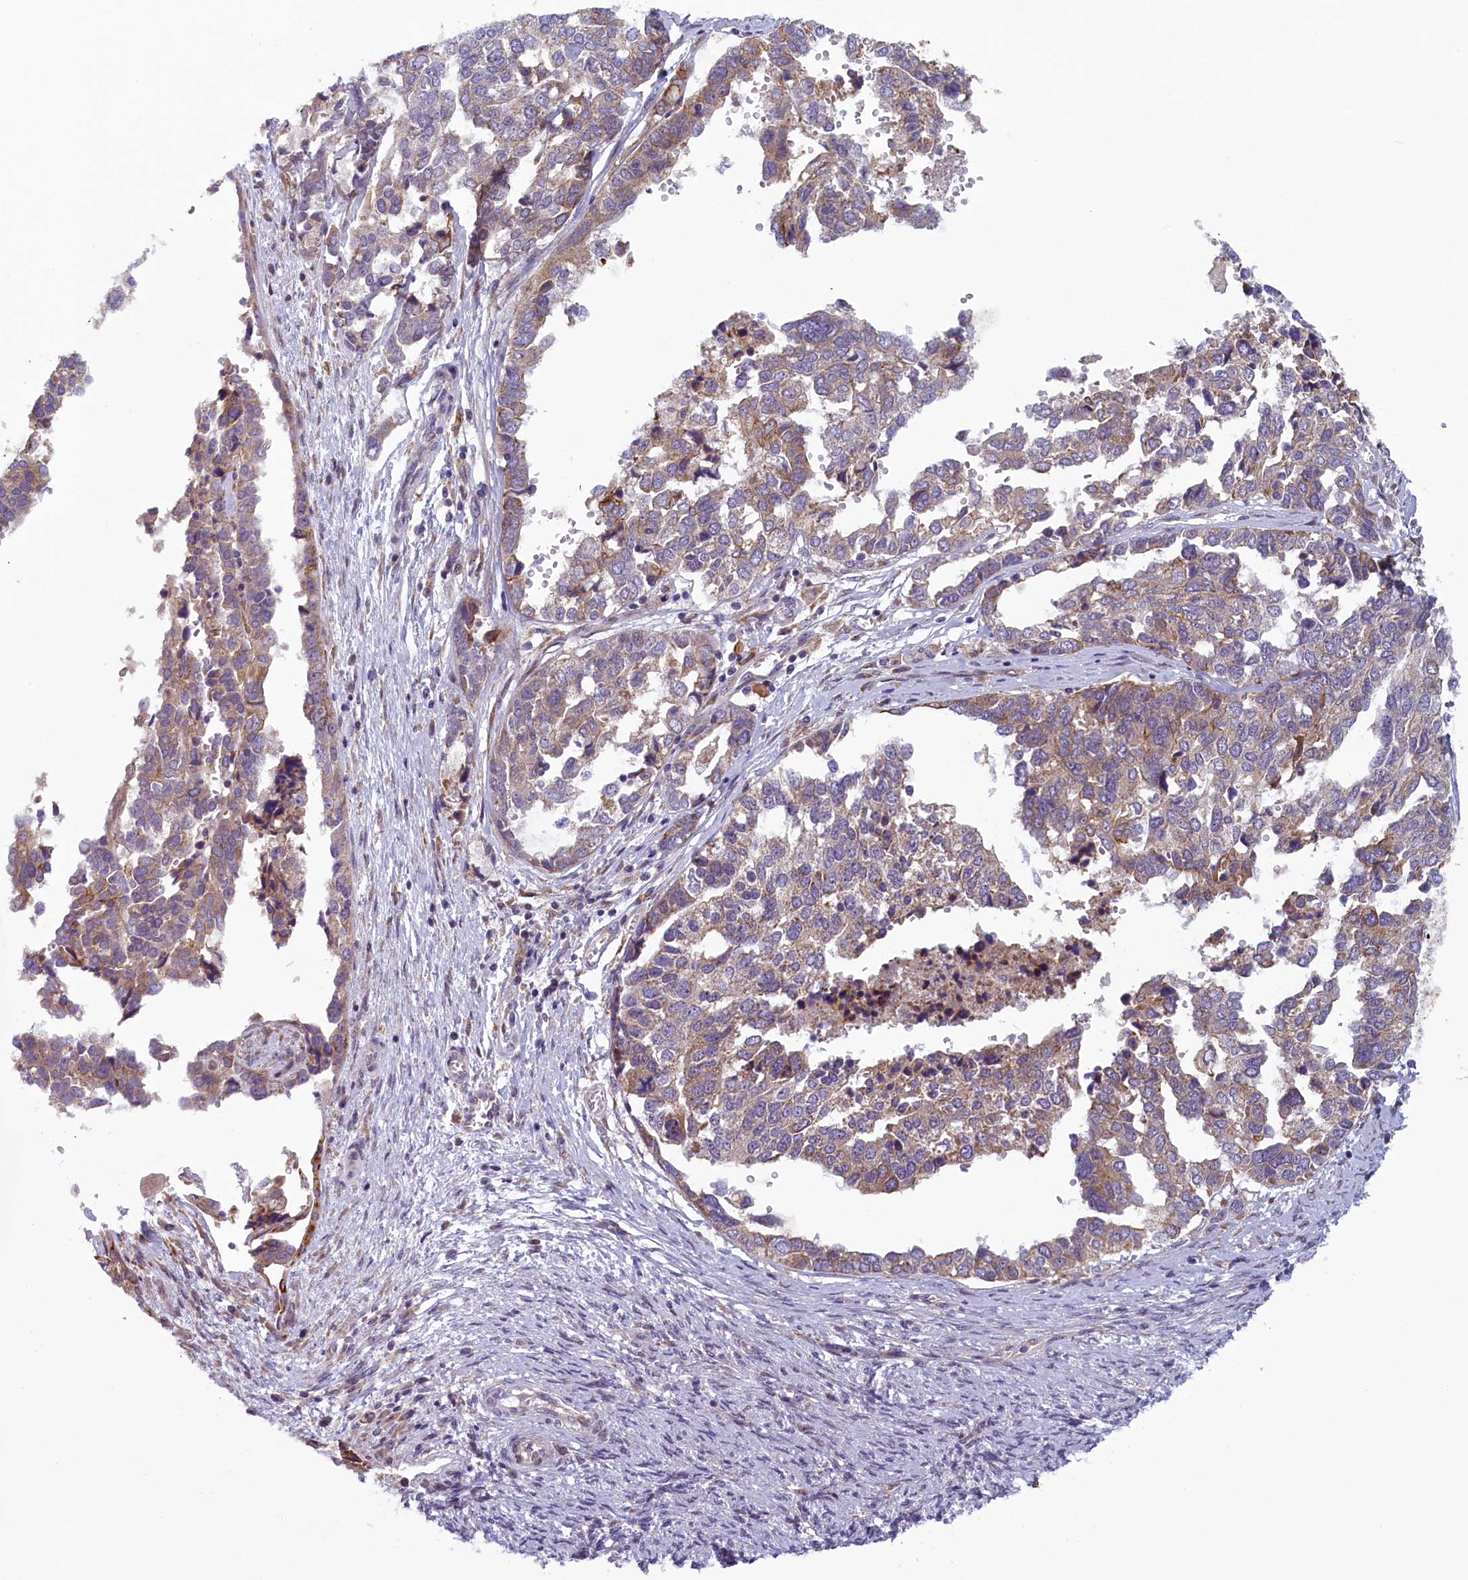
{"staining": {"intensity": "weak", "quantity": "25%-75%", "location": "cytoplasmic/membranous"}, "tissue": "ovarian cancer", "cell_type": "Tumor cells", "image_type": "cancer", "snomed": [{"axis": "morphology", "description": "Cystadenocarcinoma, serous, NOS"}, {"axis": "topography", "description": "Ovary"}], "caption": "The immunohistochemical stain highlights weak cytoplasmic/membranous expression in tumor cells of ovarian cancer tissue.", "gene": "ANKRD39", "patient": {"sex": "female", "age": 44}}